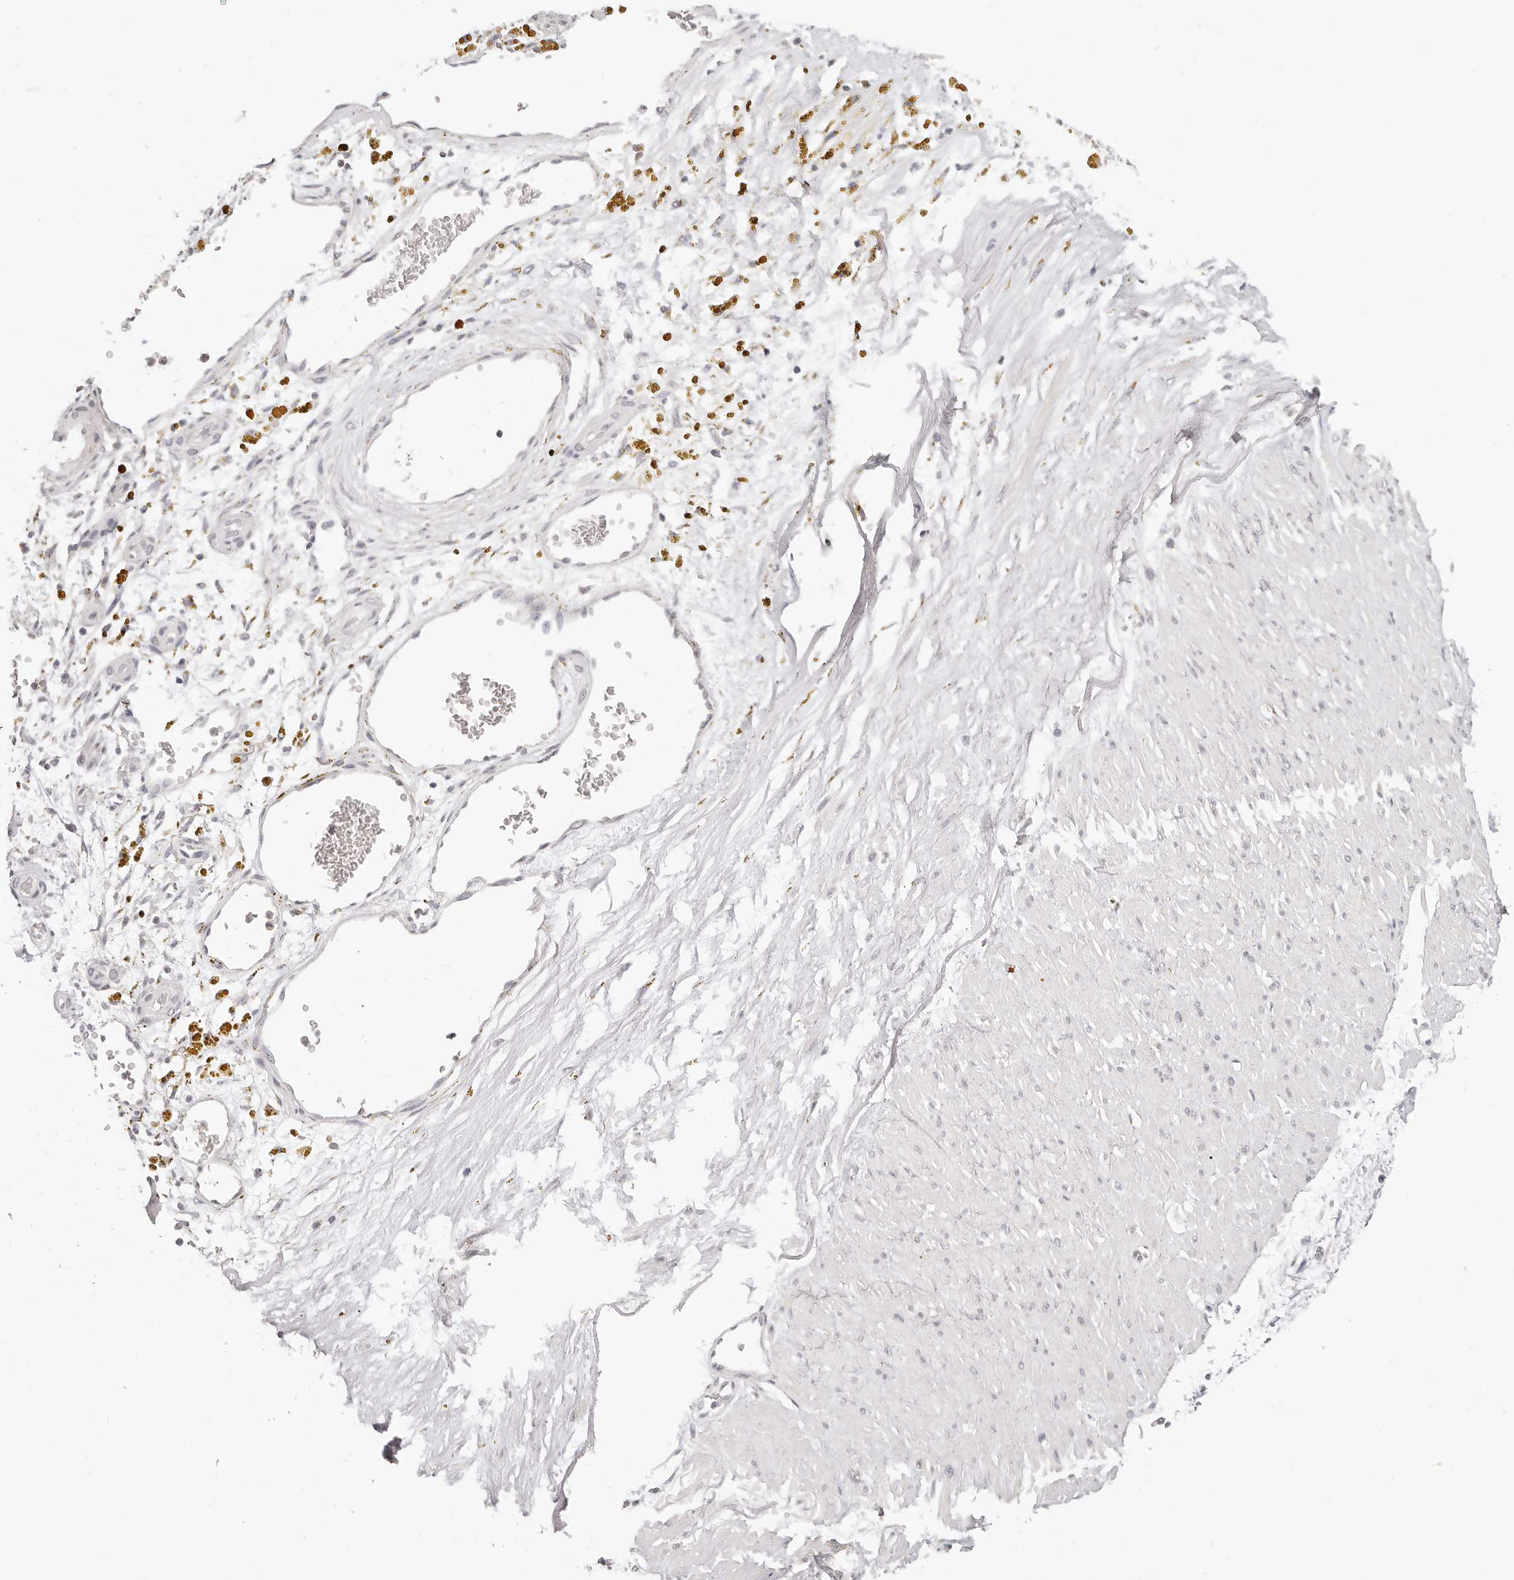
{"staining": {"intensity": "negative", "quantity": "none", "location": "none"}, "tissue": "adipose tissue", "cell_type": "Adipocytes", "image_type": "normal", "snomed": [{"axis": "morphology", "description": "Normal tissue, NOS"}, {"axis": "topography", "description": "Soft tissue"}], "caption": "This is a image of immunohistochemistry staining of unremarkable adipose tissue, which shows no expression in adipocytes. (Stains: DAB (3,3'-diaminobenzidine) IHC with hematoxylin counter stain, Microscopy: brightfield microscopy at high magnification).", "gene": "GGPS1", "patient": {"sex": "male", "age": 72}}